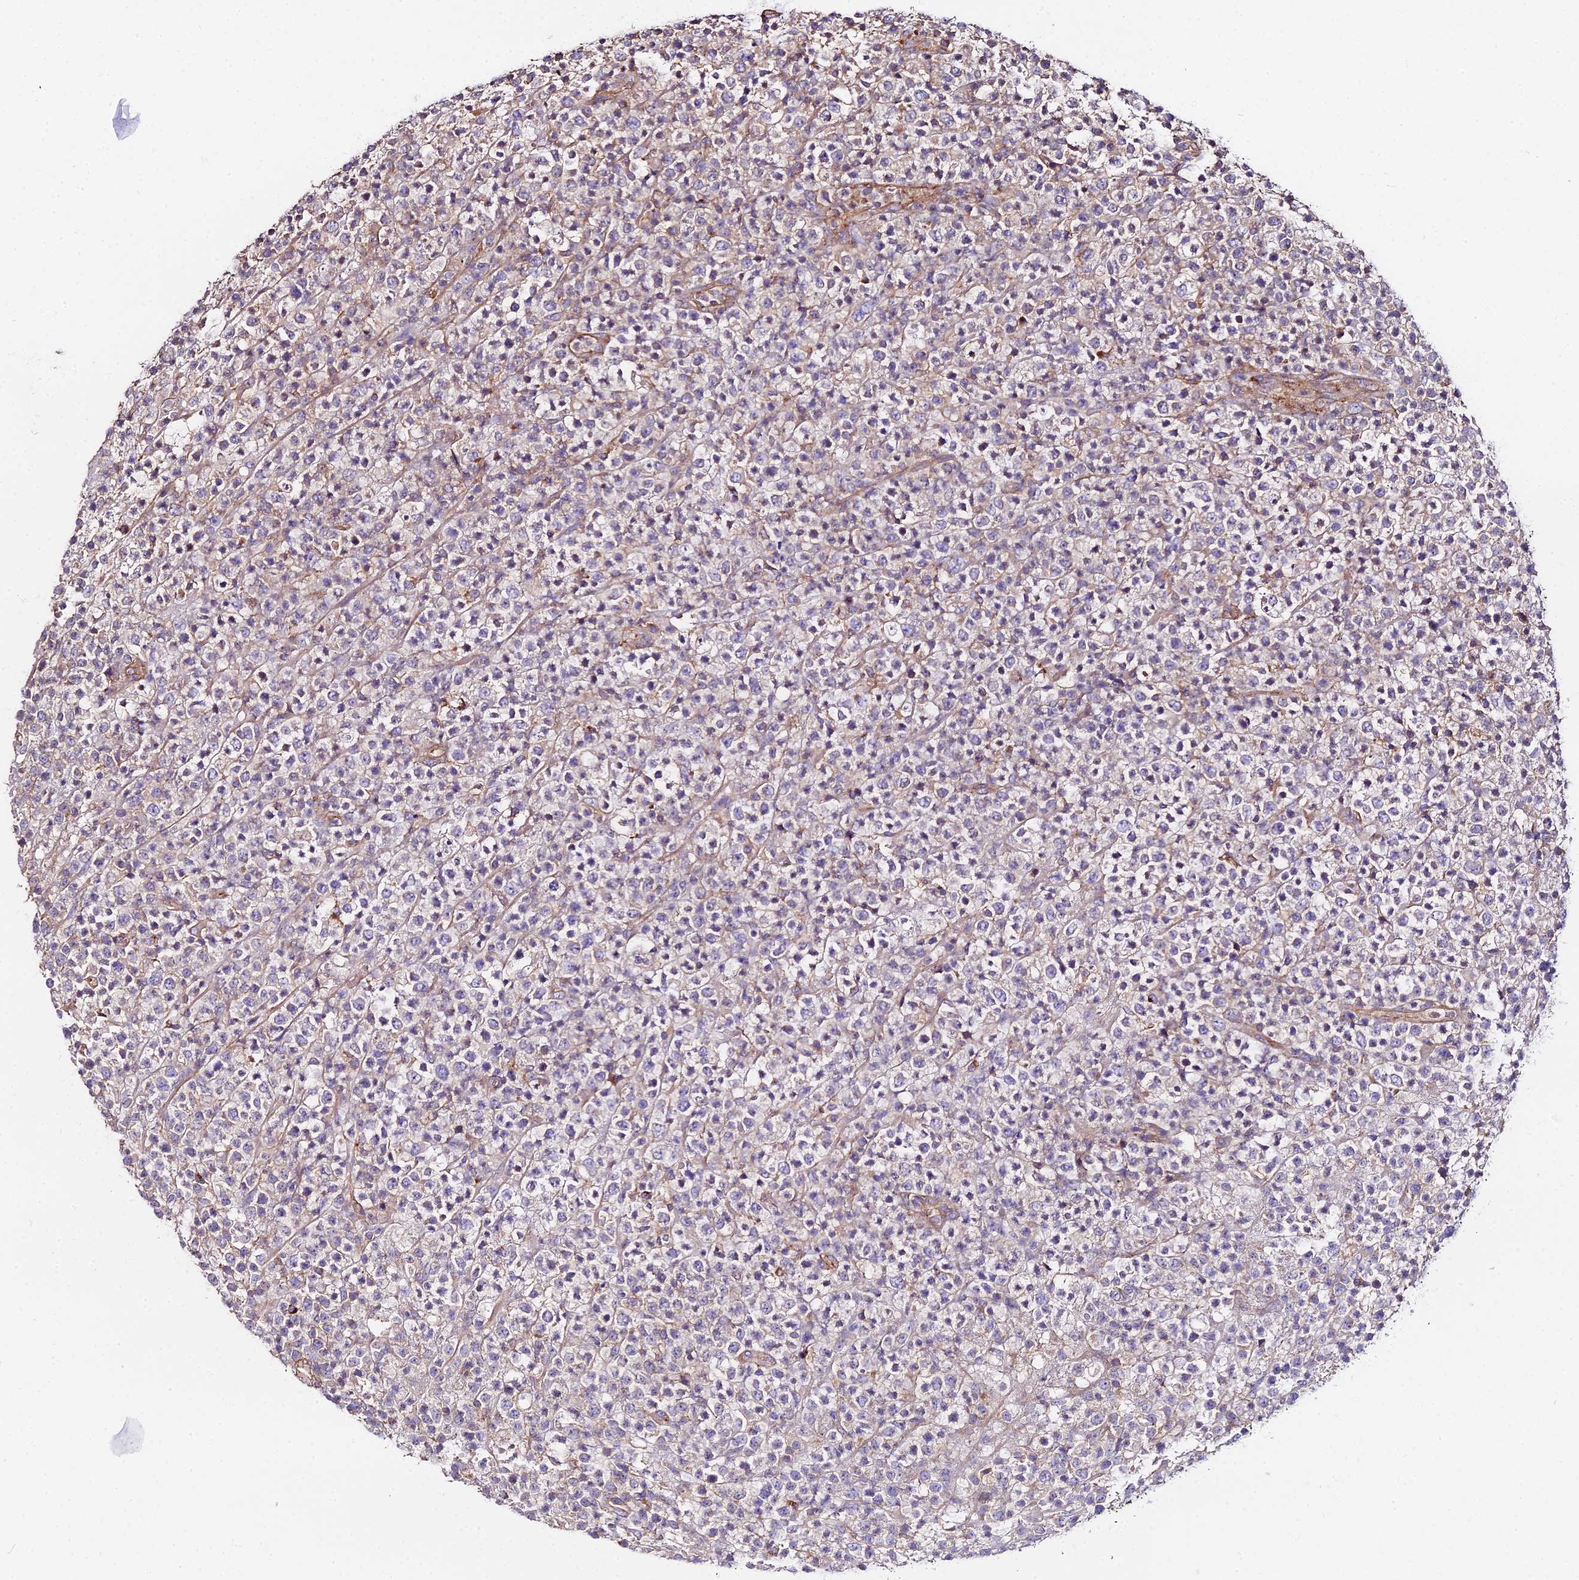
{"staining": {"intensity": "negative", "quantity": "none", "location": "none"}, "tissue": "lymphoma", "cell_type": "Tumor cells", "image_type": "cancer", "snomed": [{"axis": "morphology", "description": "Malignant lymphoma, non-Hodgkin's type, High grade"}, {"axis": "topography", "description": "Colon"}], "caption": "A photomicrograph of lymphoma stained for a protein shows no brown staining in tumor cells. (IHC, brightfield microscopy, high magnification).", "gene": "GLYAT", "patient": {"sex": "female", "age": 53}}